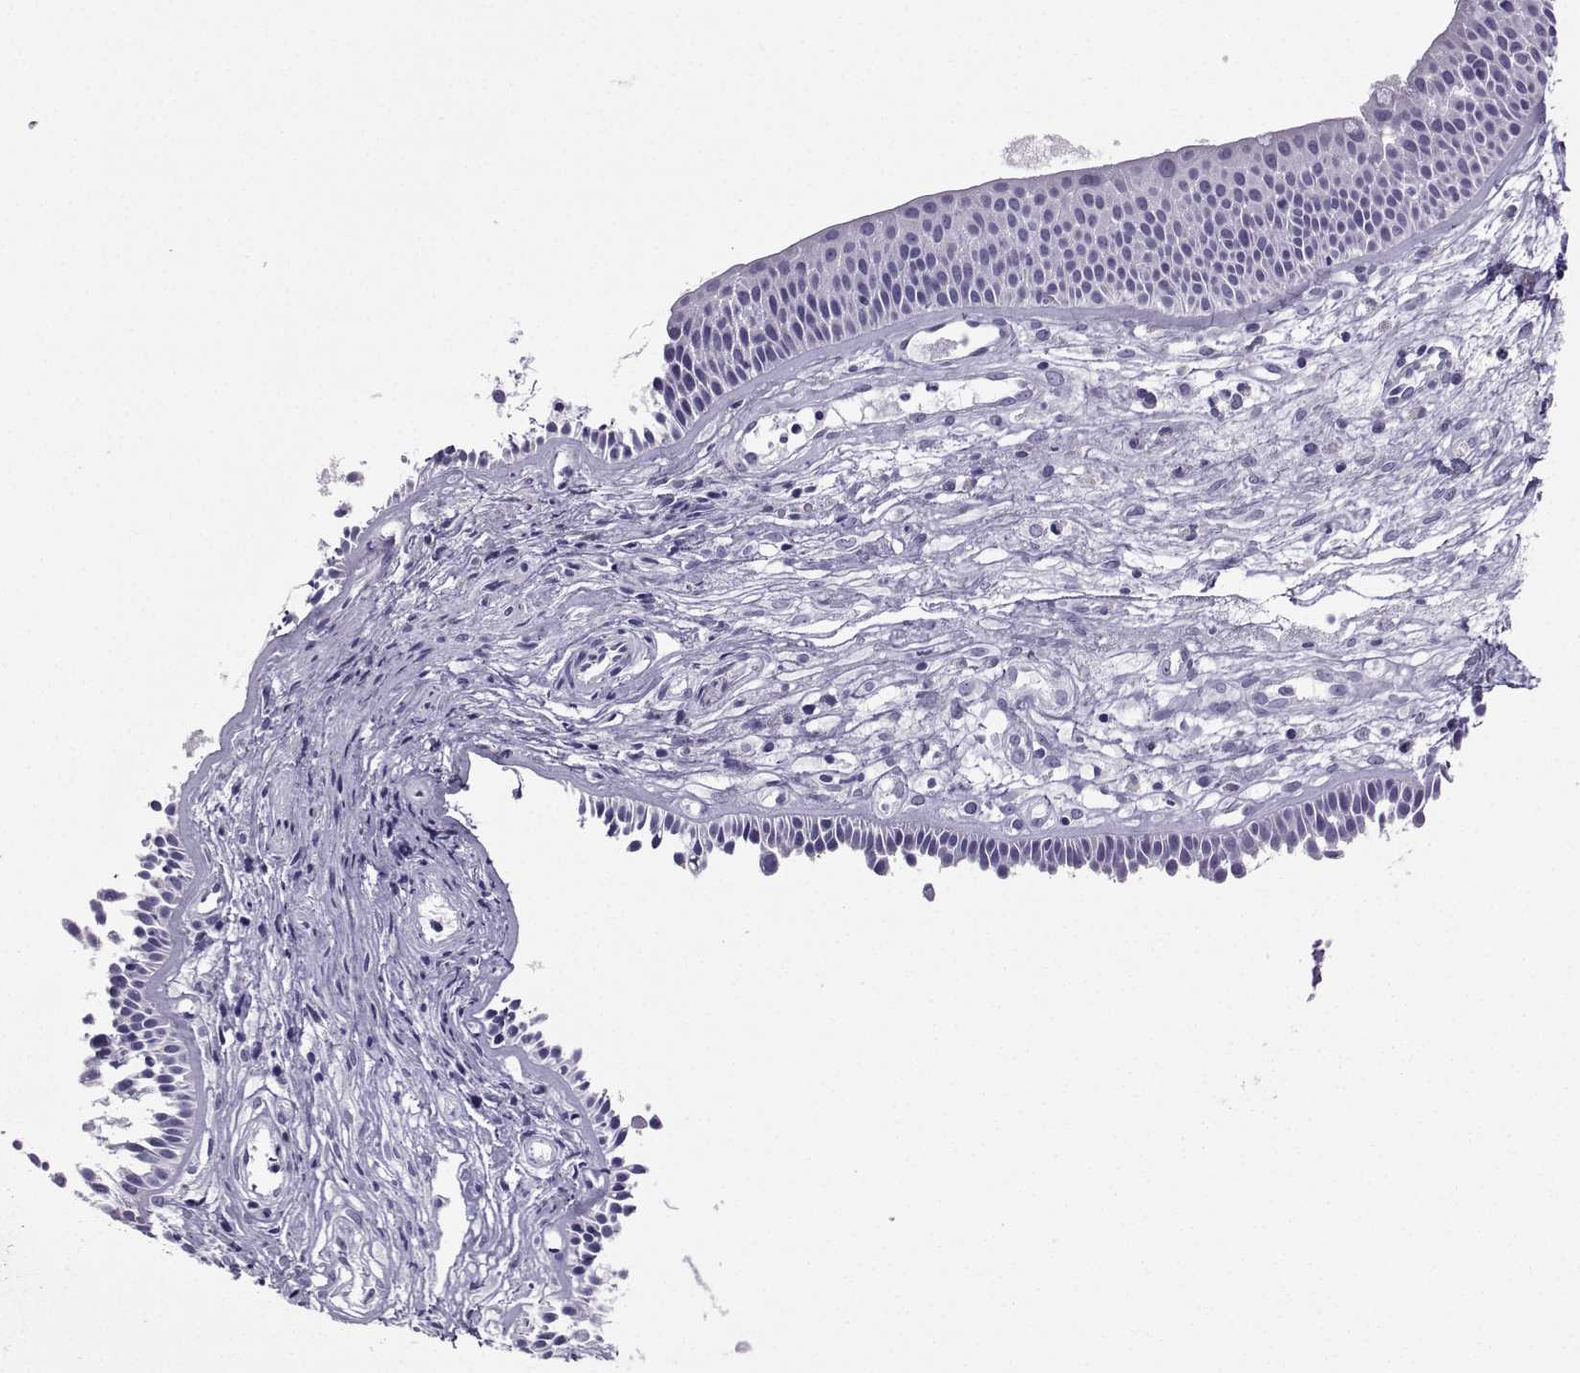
{"staining": {"intensity": "negative", "quantity": "none", "location": "none"}, "tissue": "nasopharynx", "cell_type": "Respiratory epithelial cells", "image_type": "normal", "snomed": [{"axis": "morphology", "description": "Normal tissue, NOS"}, {"axis": "topography", "description": "Nasopharynx"}], "caption": "Nasopharynx was stained to show a protein in brown. There is no significant staining in respiratory epithelial cells. (DAB (3,3'-diaminobenzidine) immunohistochemistry (IHC) visualized using brightfield microscopy, high magnification).", "gene": "FBXO24", "patient": {"sex": "male", "age": 31}}